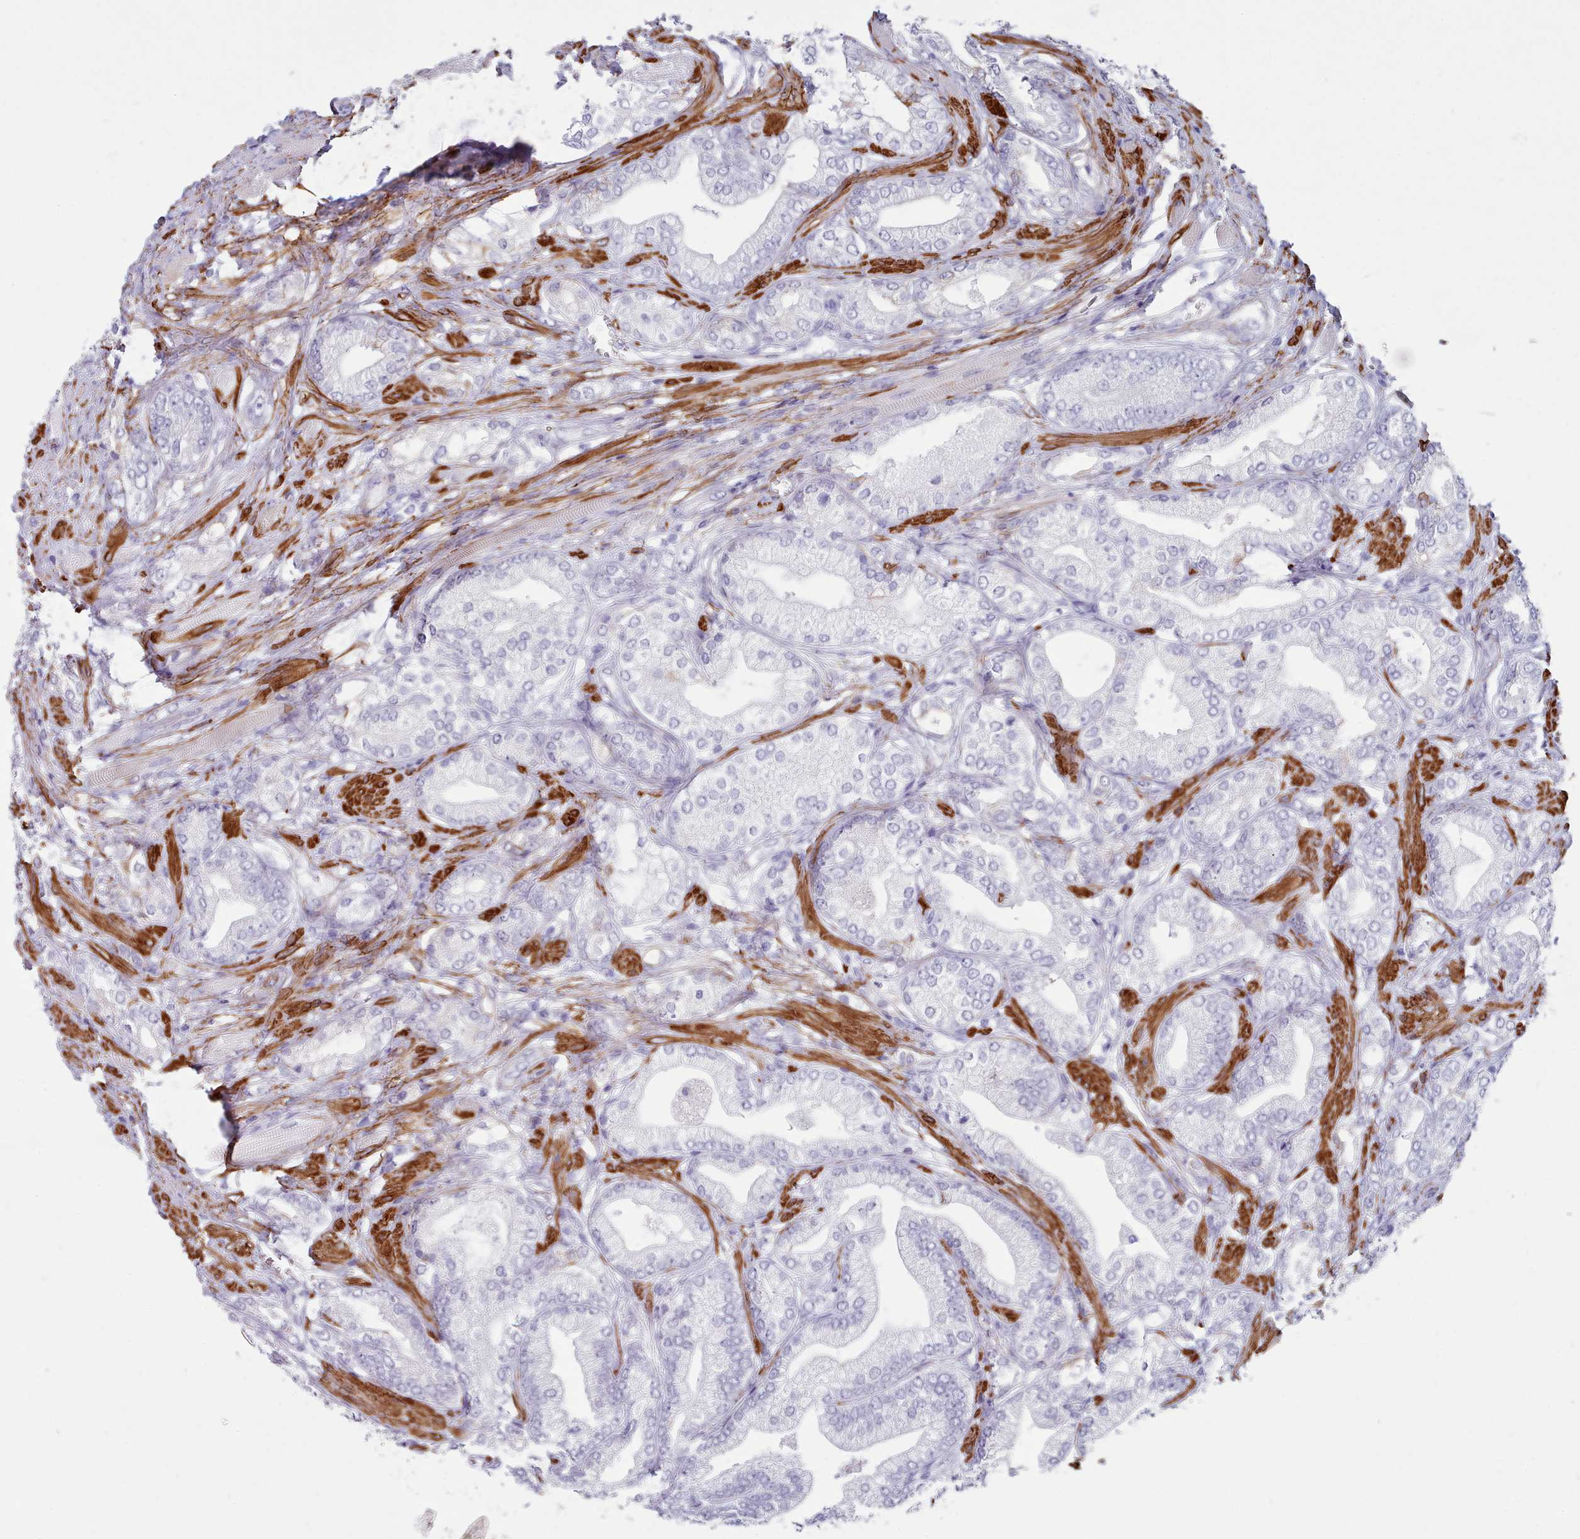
{"staining": {"intensity": "negative", "quantity": "none", "location": "none"}, "tissue": "prostate cancer", "cell_type": "Tumor cells", "image_type": "cancer", "snomed": [{"axis": "morphology", "description": "Adenocarcinoma, High grade"}, {"axis": "topography", "description": "Prostate"}], "caption": "Prostate cancer (adenocarcinoma (high-grade)) stained for a protein using immunohistochemistry (IHC) displays no staining tumor cells.", "gene": "FPGS", "patient": {"sex": "male", "age": 50}}